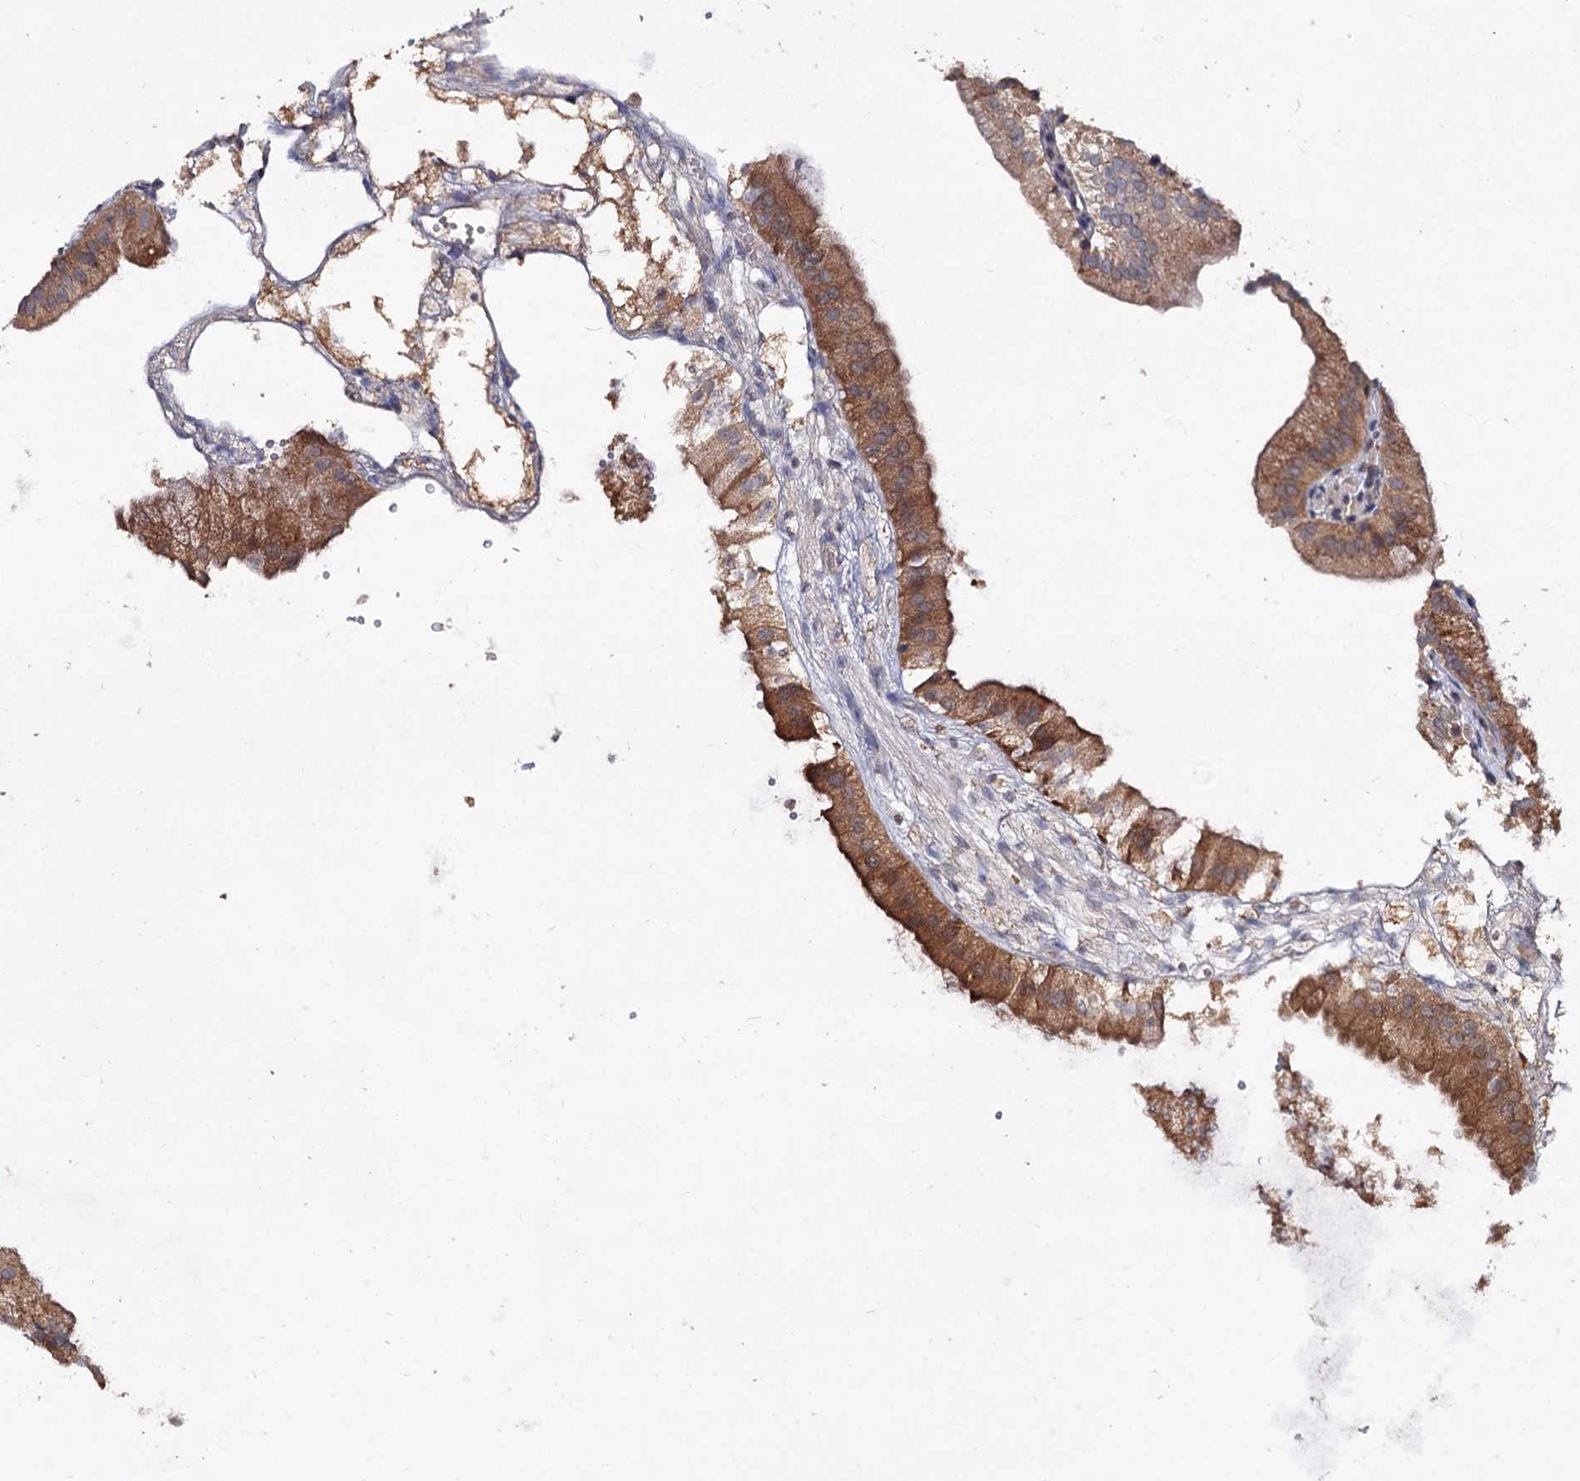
{"staining": {"intensity": "moderate", "quantity": ">75%", "location": "cytoplasmic/membranous"}, "tissue": "gallbladder", "cell_type": "Glandular cells", "image_type": "normal", "snomed": [{"axis": "morphology", "description": "Normal tissue, NOS"}, {"axis": "topography", "description": "Gallbladder"}], "caption": "Immunohistochemical staining of unremarkable gallbladder reveals medium levels of moderate cytoplasmic/membranous positivity in approximately >75% of glandular cells.", "gene": "NUDCD2", "patient": {"sex": "male", "age": 55}}